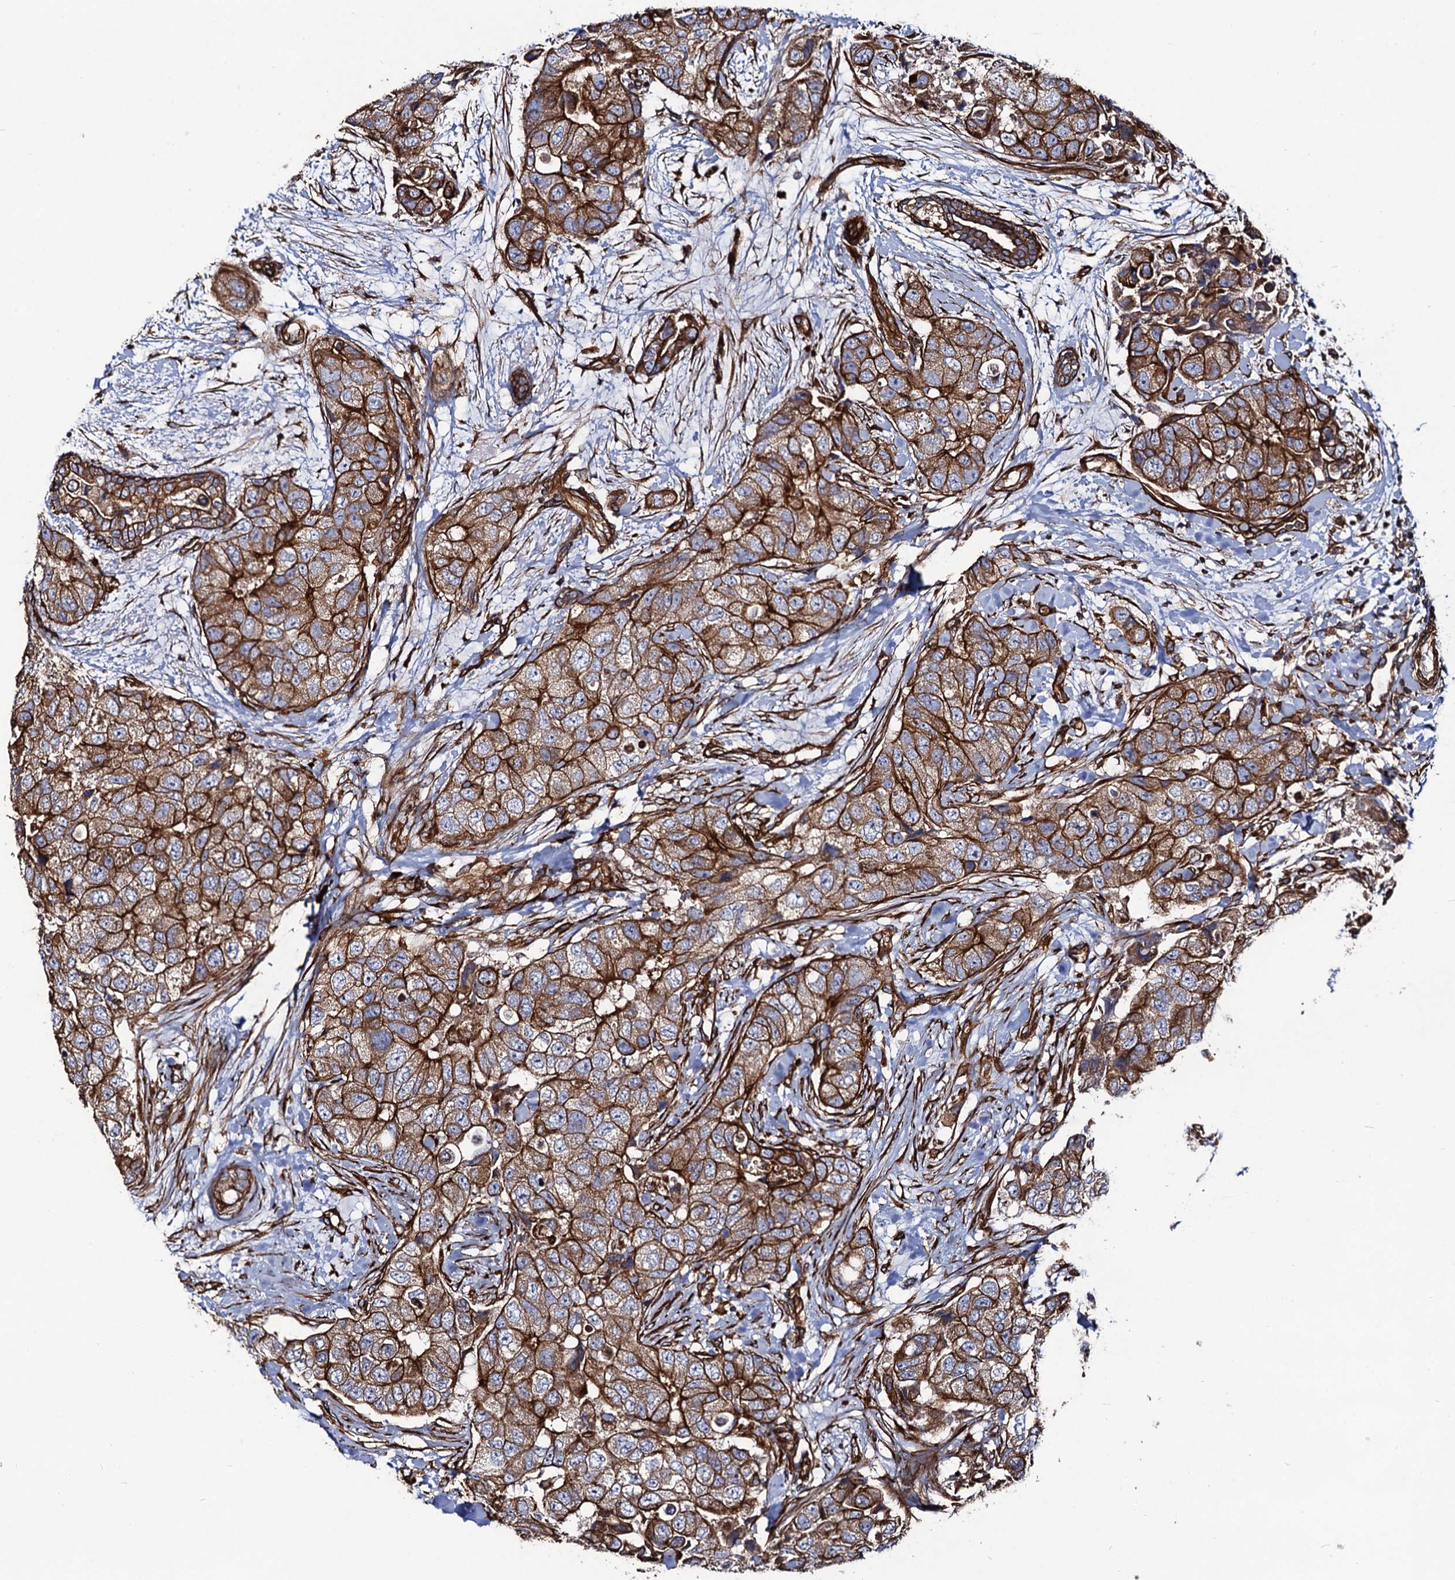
{"staining": {"intensity": "strong", "quantity": ">75%", "location": "cytoplasmic/membranous"}, "tissue": "breast cancer", "cell_type": "Tumor cells", "image_type": "cancer", "snomed": [{"axis": "morphology", "description": "Duct carcinoma"}, {"axis": "topography", "description": "Breast"}], "caption": "Breast invasive ductal carcinoma was stained to show a protein in brown. There is high levels of strong cytoplasmic/membranous staining in approximately >75% of tumor cells.", "gene": "CIP2A", "patient": {"sex": "female", "age": 62}}